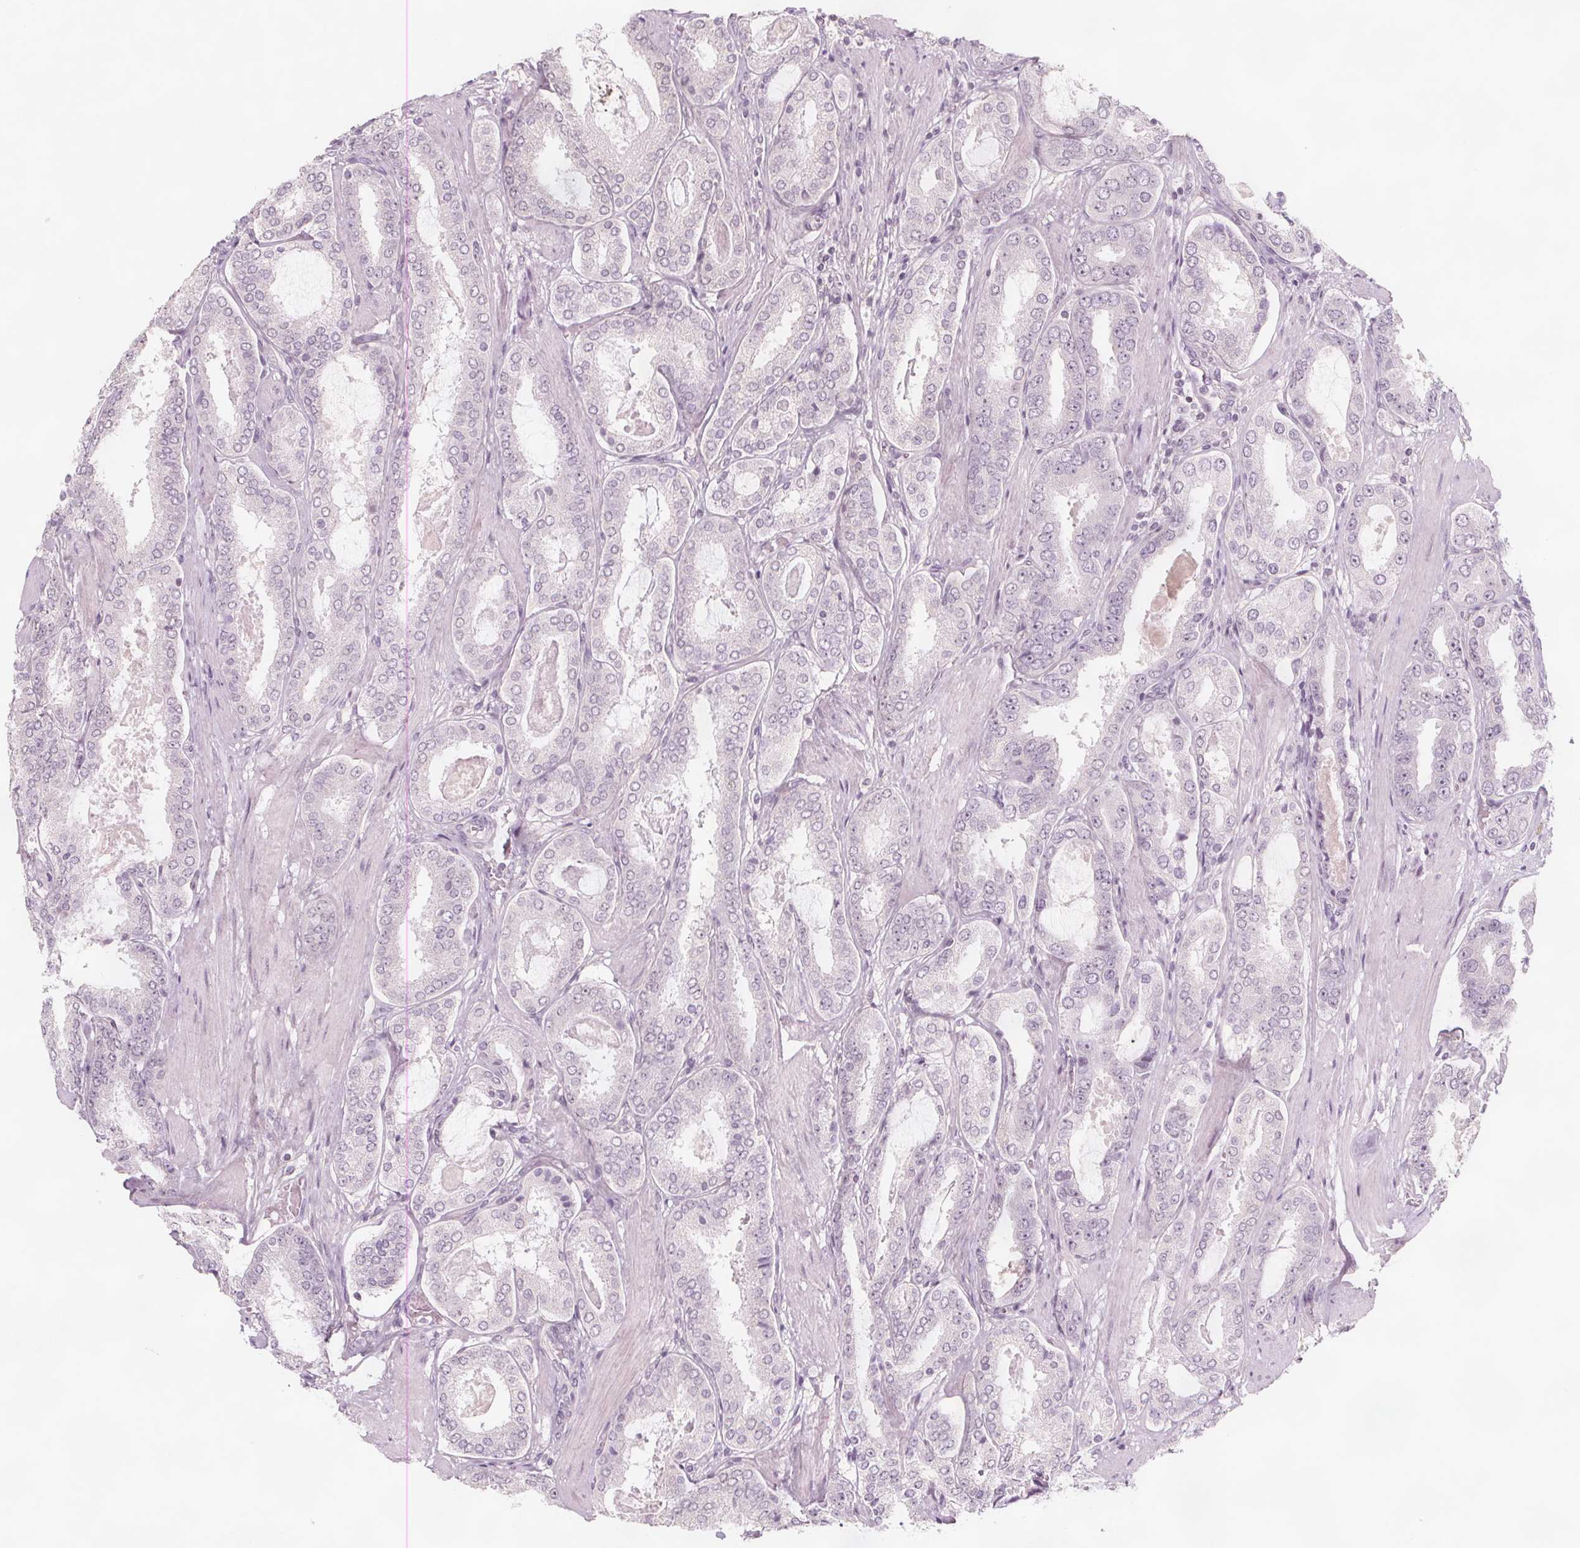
{"staining": {"intensity": "negative", "quantity": "none", "location": "none"}, "tissue": "prostate cancer", "cell_type": "Tumor cells", "image_type": "cancer", "snomed": [{"axis": "morphology", "description": "Adenocarcinoma, High grade"}, {"axis": "topography", "description": "Prostate"}], "caption": "Prostate adenocarcinoma (high-grade) stained for a protein using immunohistochemistry exhibits no expression tumor cells.", "gene": "C1orf167", "patient": {"sex": "male", "age": 63}}